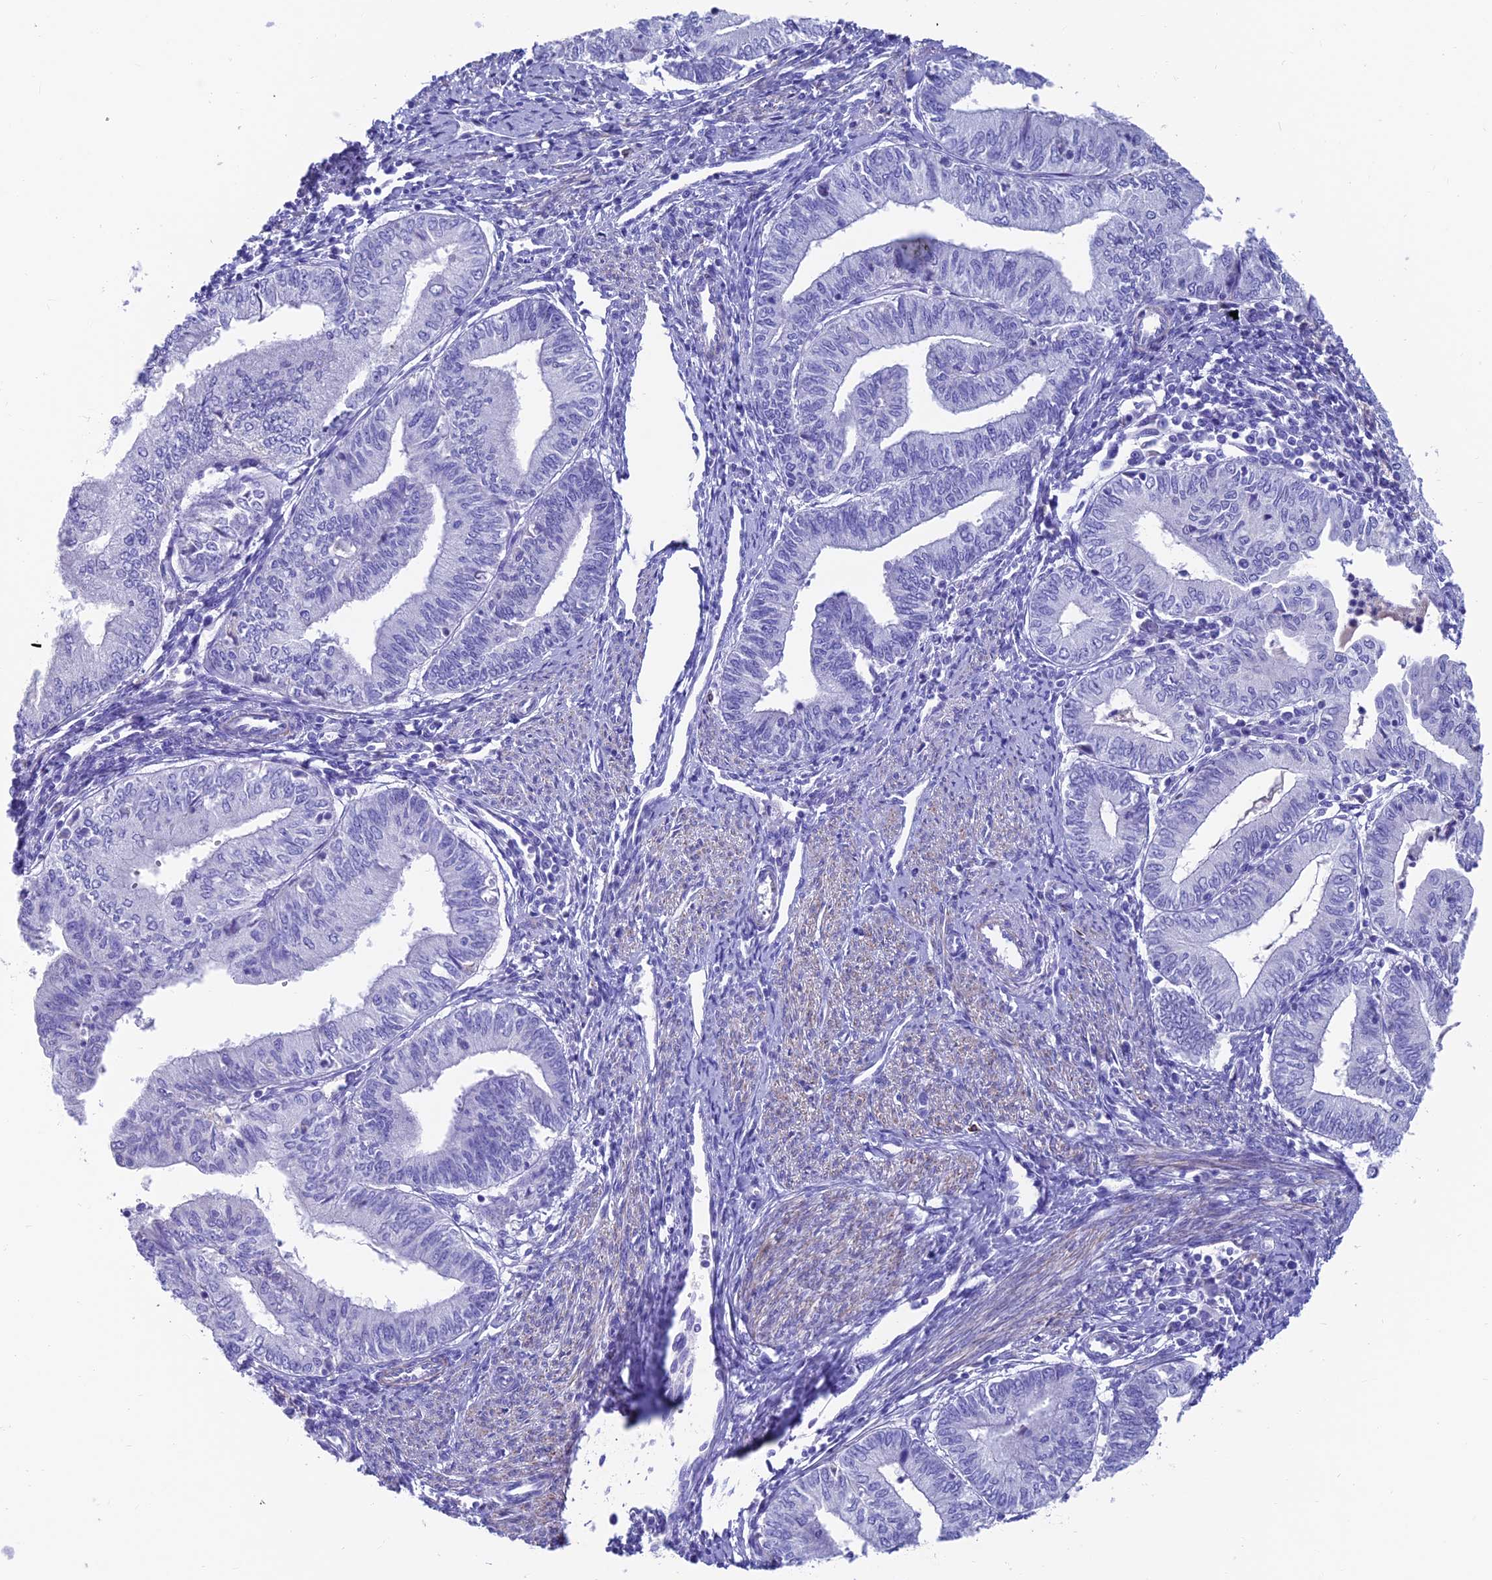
{"staining": {"intensity": "negative", "quantity": "none", "location": "none"}, "tissue": "endometrial cancer", "cell_type": "Tumor cells", "image_type": "cancer", "snomed": [{"axis": "morphology", "description": "Adenocarcinoma, NOS"}, {"axis": "topography", "description": "Endometrium"}], "caption": "The histopathology image displays no staining of tumor cells in endometrial cancer (adenocarcinoma).", "gene": "GNG11", "patient": {"sex": "female", "age": 66}}